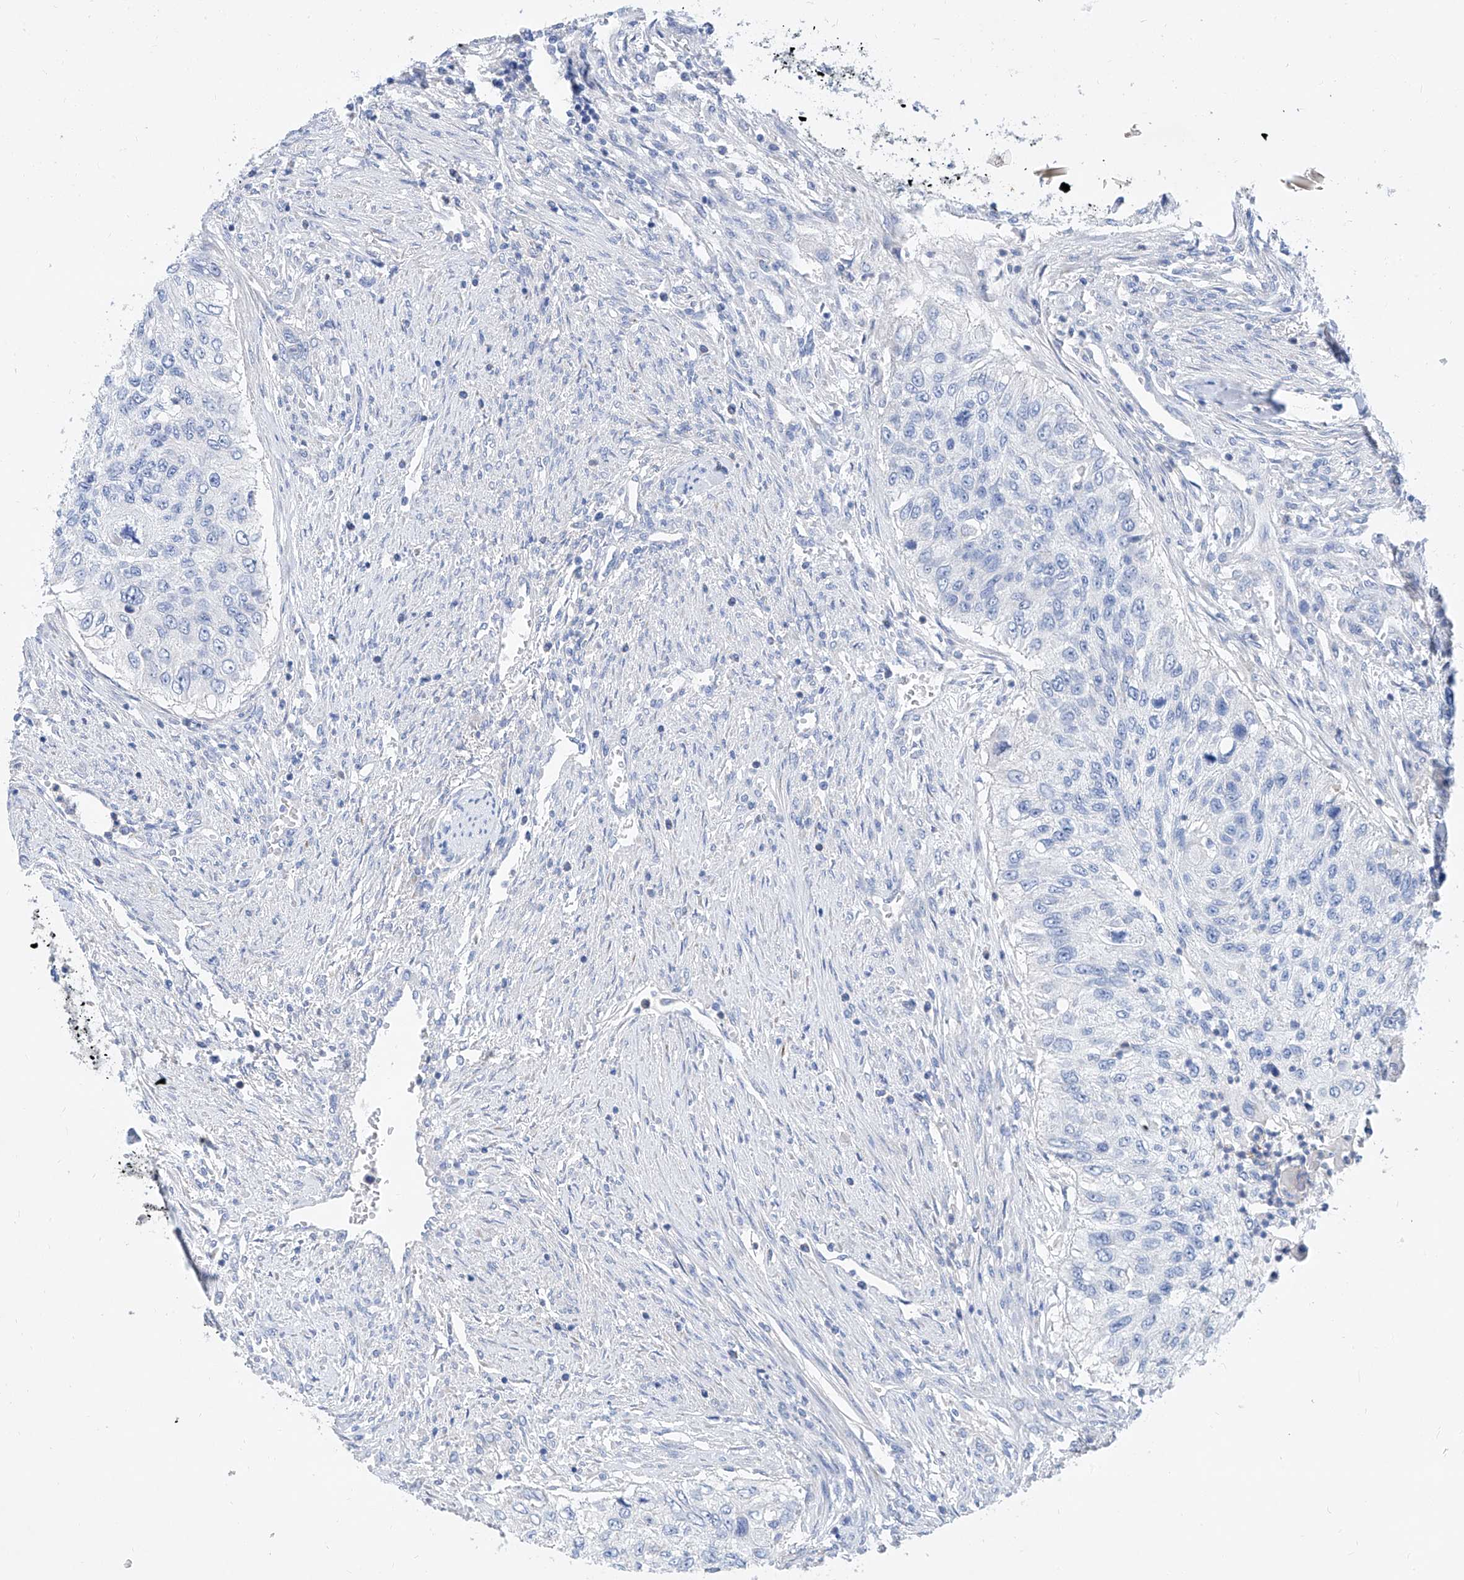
{"staining": {"intensity": "negative", "quantity": "none", "location": "none"}, "tissue": "urothelial cancer", "cell_type": "Tumor cells", "image_type": "cancer", "snomed": [{"axis": "morphology", "description": "Urothelial carcinoma, High grade"}, {"axis": "topography", "description": "Urinary bladder"}], "caption": "There is no significant positivity in tumor cells of urothelial cancer.", "gene": "SLC25A29", "patient": {"sex": "female", "age": 60}}